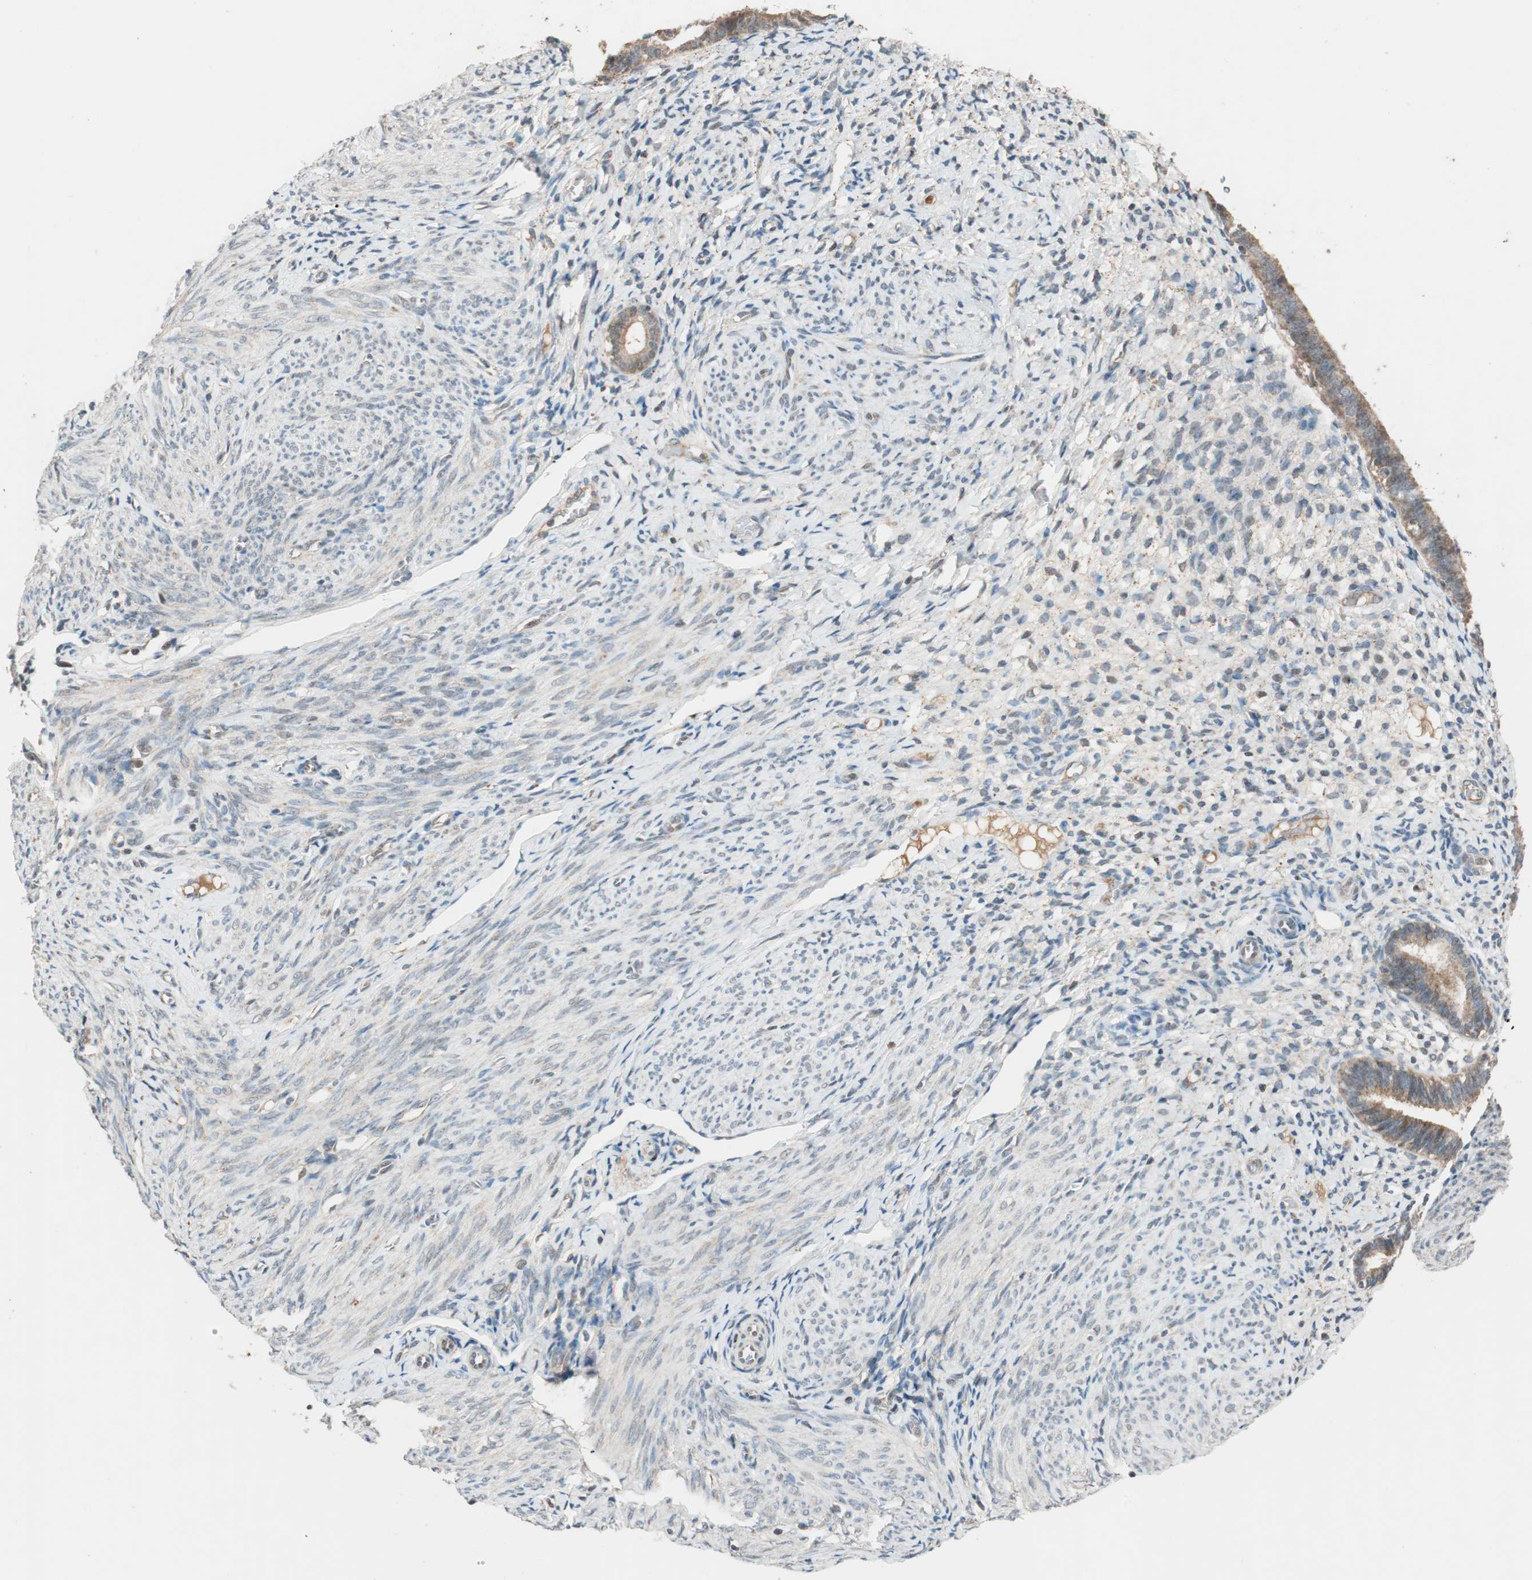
{"staining": {"intensity": "weak", "quantity": "<25%", "location": "cytoplasmic/membranous"}, "tissue": "endometrium", "cell_type": "Cells in endometrial stroma", "image_type": "normal", "snomed": [{"axis": "morphology", "description": "Normal tissue, NOS"}, {"axis": "topography", "description": "Endometrium"}], "caption": "The image demonstrates no significant positivity in cells in endometrial stroma of endometrium.", "gene": "GLB1", "patient": {"sex": "female", "age": 61}}